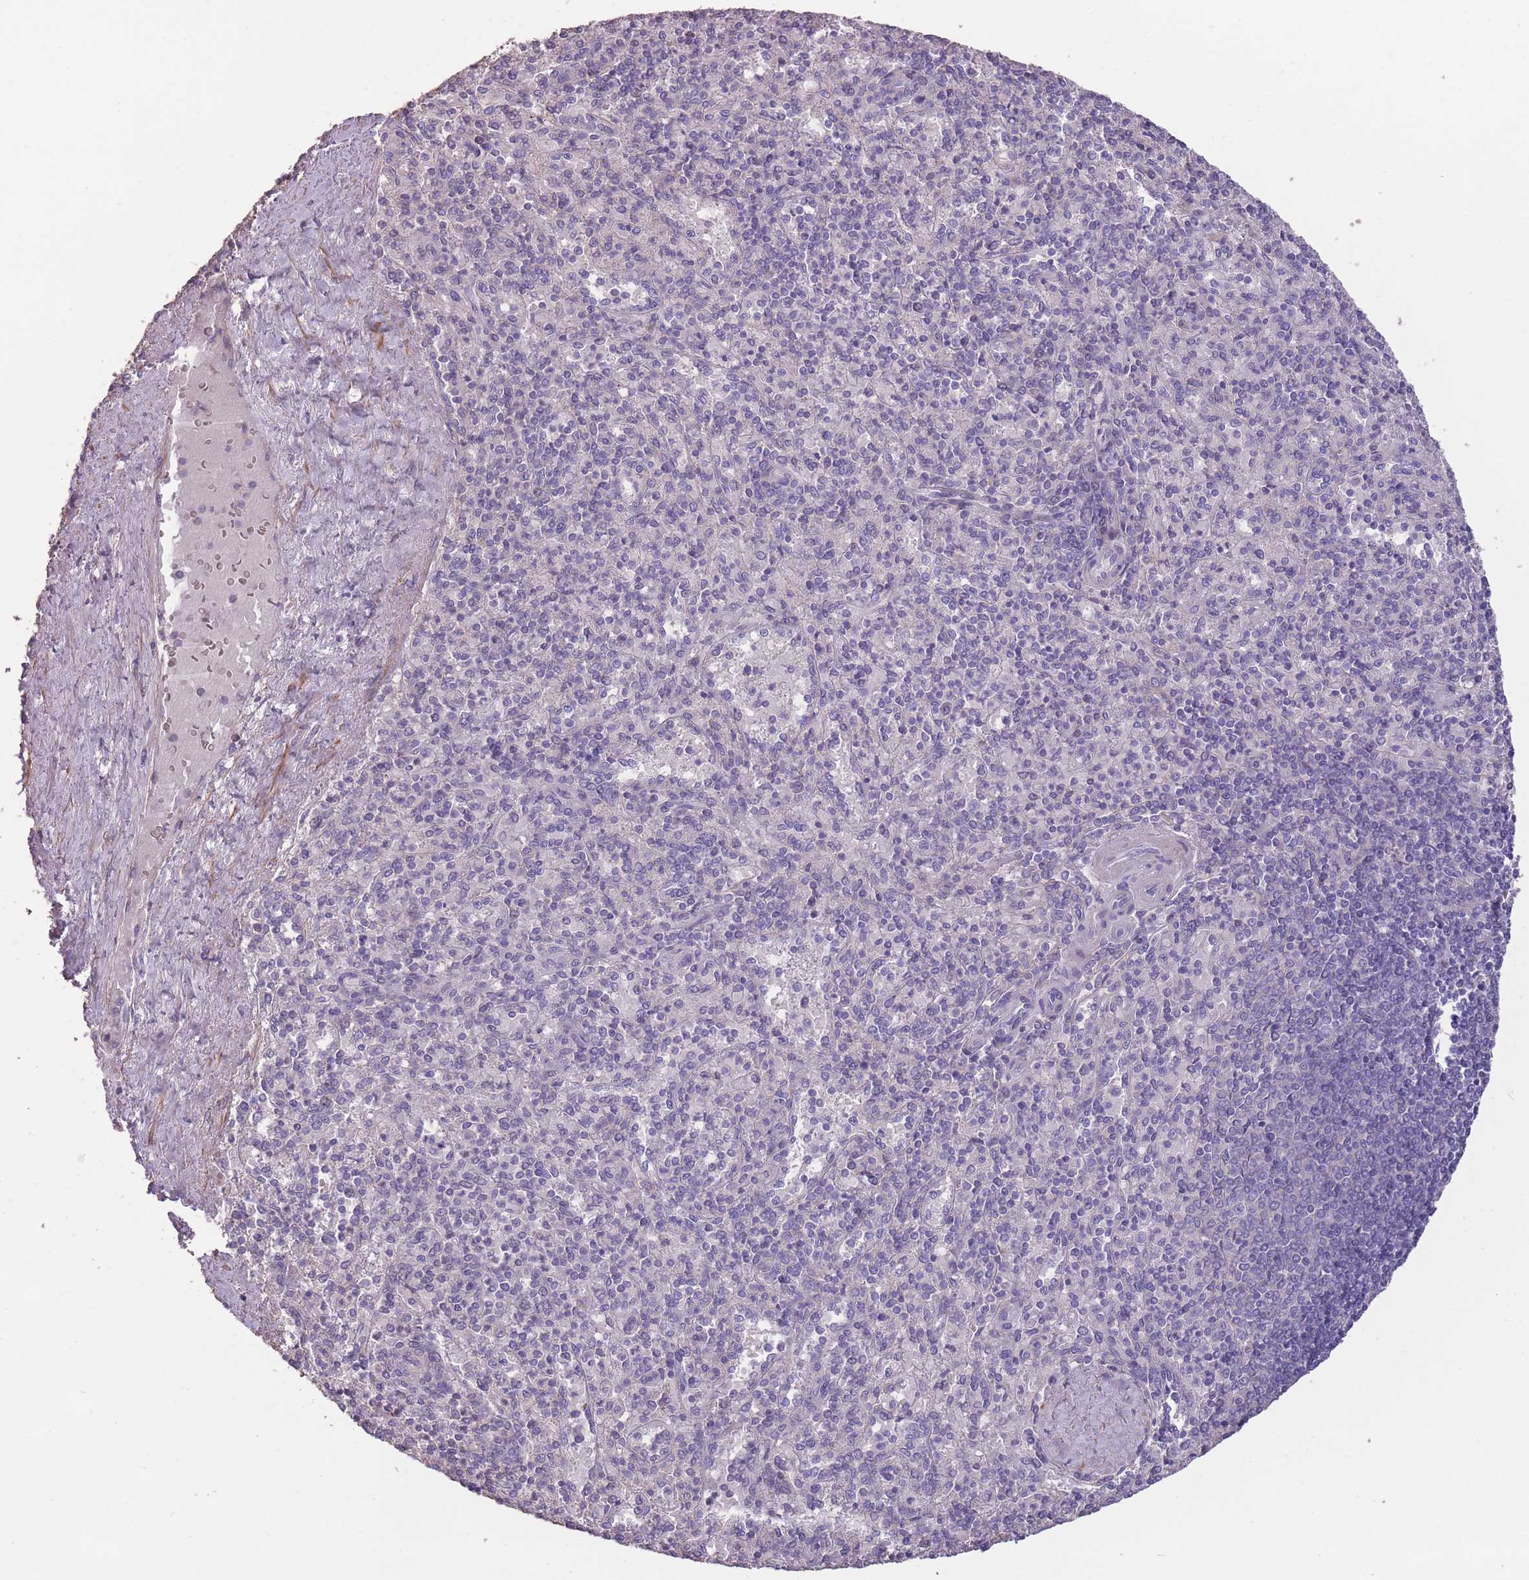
{"staining": {"intensity": "negative", "quantity": "none", "location": "none"}, "tissue": "spleen", "cell_type": "Cells in red pulp", "image_type": "normal", "snomed": [{"axis": "morphology", "description": "Normal tissue, NOS"}, {"axis": "topography", "description": "Spleen"}], "caption": "The immunohistochemistry histopathology image has no significant expression in cells in red pulp of spleen. (Stains: DAB (3,3'-diaminobenzidine) immunohistochemistry with hematoxylin counter stain, Microscopy: brightfield microscopy at high magnification).", "gene": "RSPH10B2", "patient": {"sex": "male", "age": 82}}